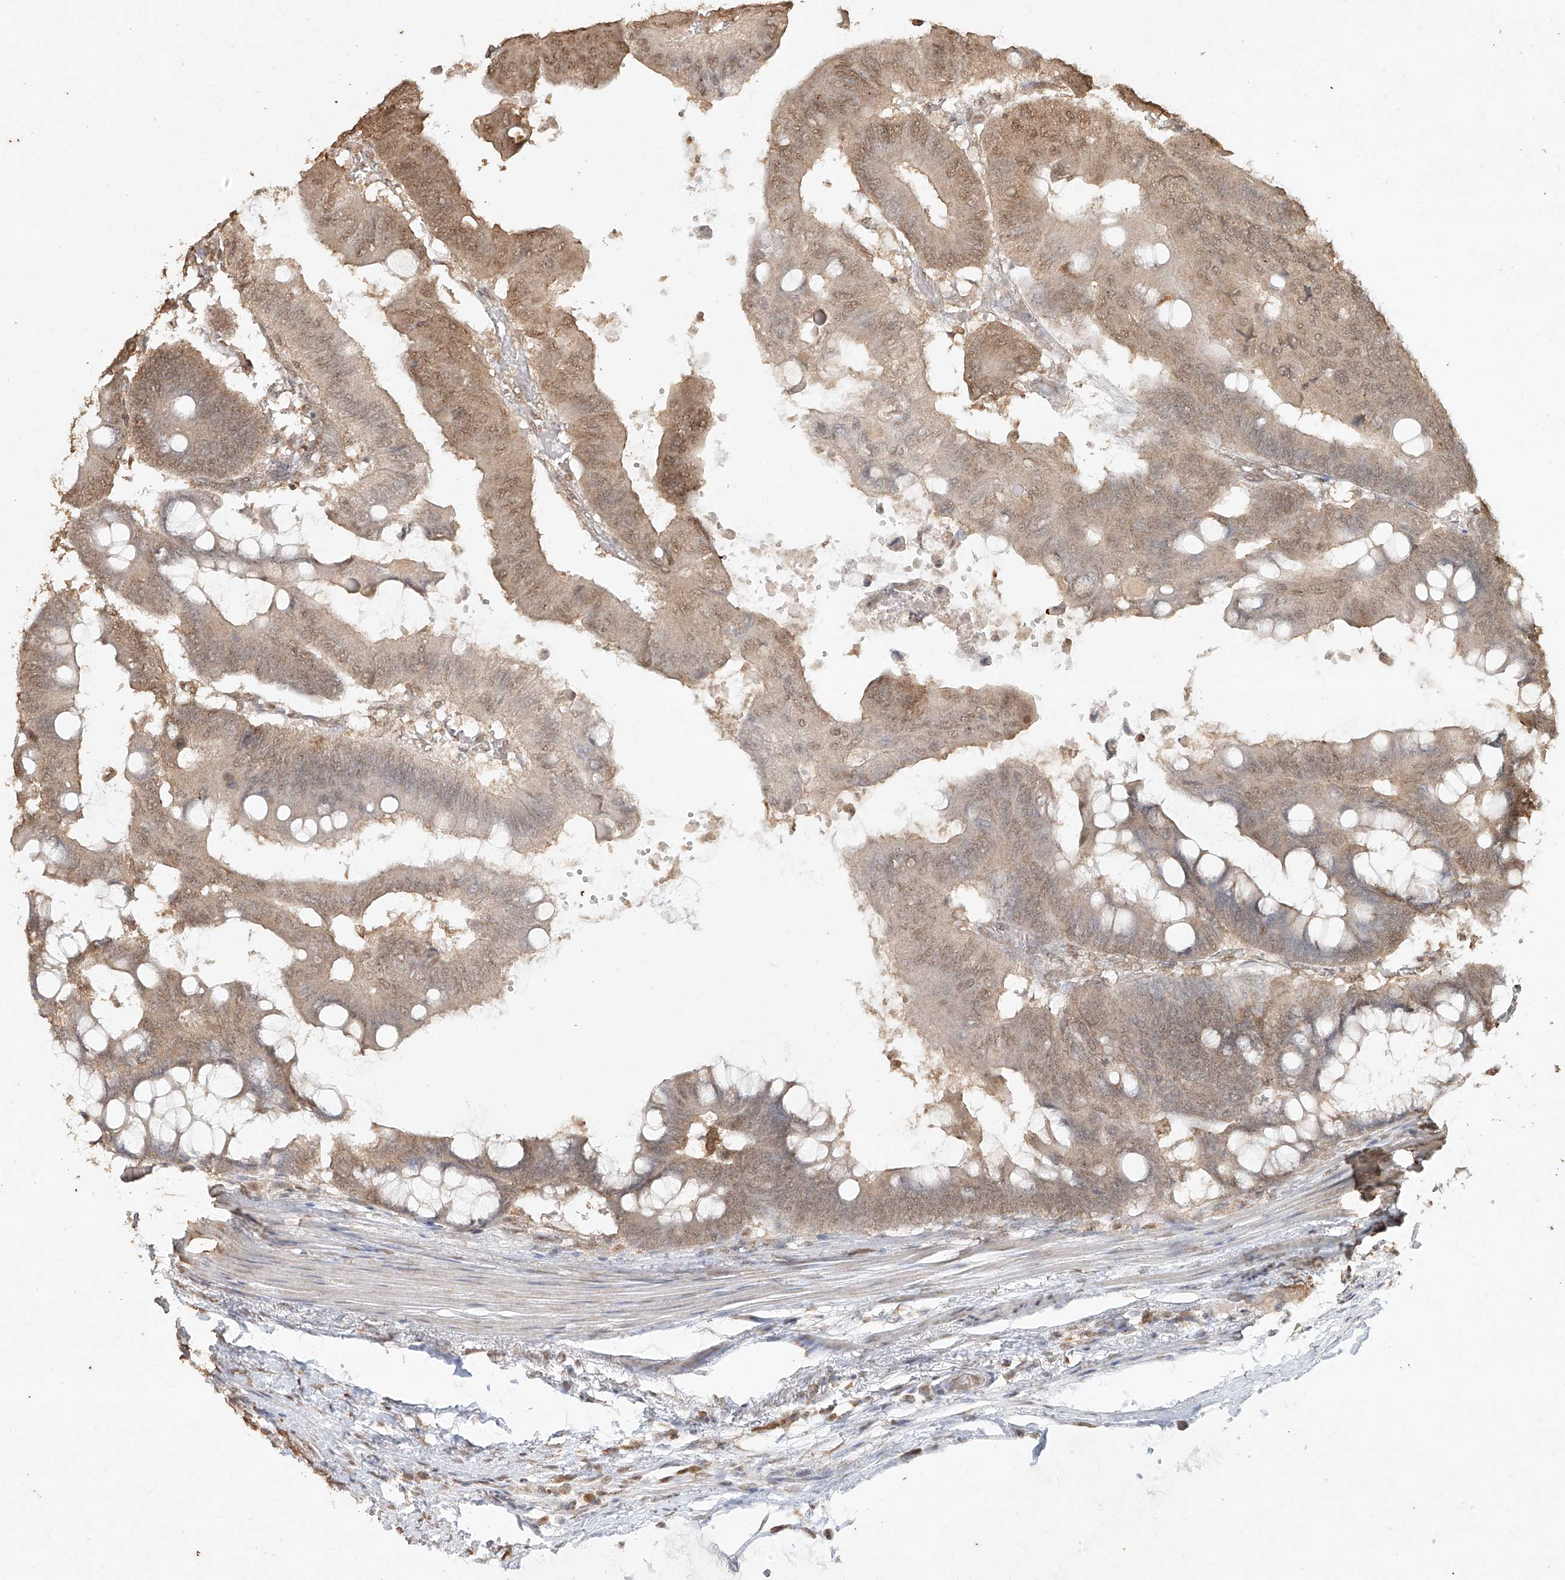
{"staining": {"intensity": "moderate", "quantity": ">75%", "location": "cytoplasmic/membranous,nuclear"}, "tissue": "colorectal cancer", "cell_type": "Tumor cells", "image_type": "cancer", "snomed": [{"axis": "morphology", "description": "Normal tissue, NOS"}, {"axis": "morphology", "description": "Adenocarcinoma, NOS"}, {"axis": "topography", "description": "Rectum"}, {"axis": "topography", "description": "Peripheral nerve tissue"}], "caption": "Moderate cytoplasmic/membranous and nuclear staining for a protein is identified in approximately >75% of tumor cells of colorectal cancer (adenocarcinoma) using IHC.", "gene": "TIGAR", "patient": {"sex": "male", "age": 92}}